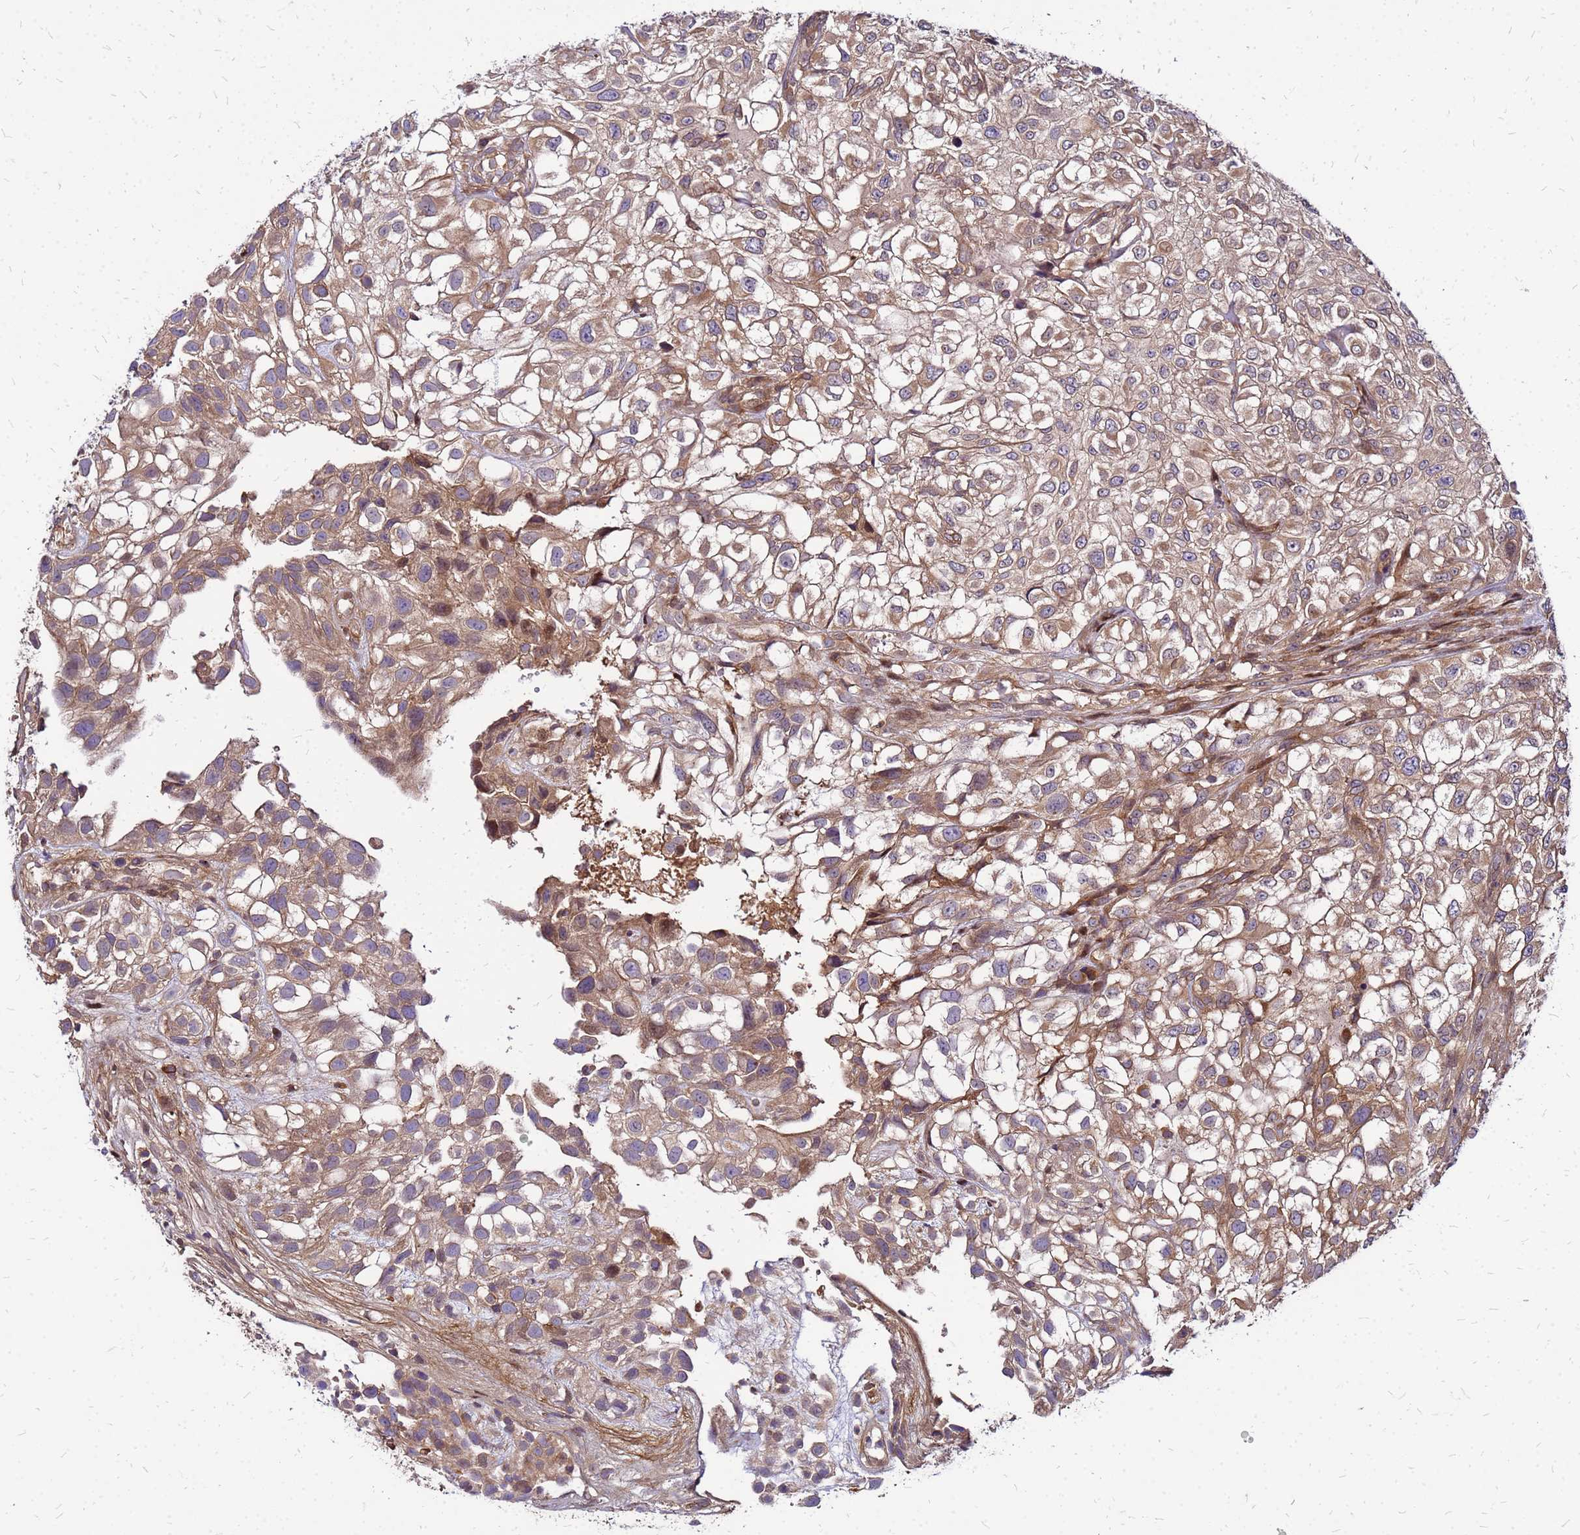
{"staining": {"intensity": "weak", "quantity": ">75%", "location": "cytoplasmic/membranous"}, "tissue": "urothelial cancer", "cell_type": "Tumor cells", "image_type": "cancer", "snomed": [{"axis": "morphology", "description": "Urothelial carcinoma, High grade"}, {"axis": "topography", "description": "Urinary bladder"}], "caption": "Urothelial cancer tissue demonstrates weak cytoplasmic/membranous positivity in approximately >75% of tumor cells", "gene": "CYBC1", "patient": {"sex": "male", "age": 56}}